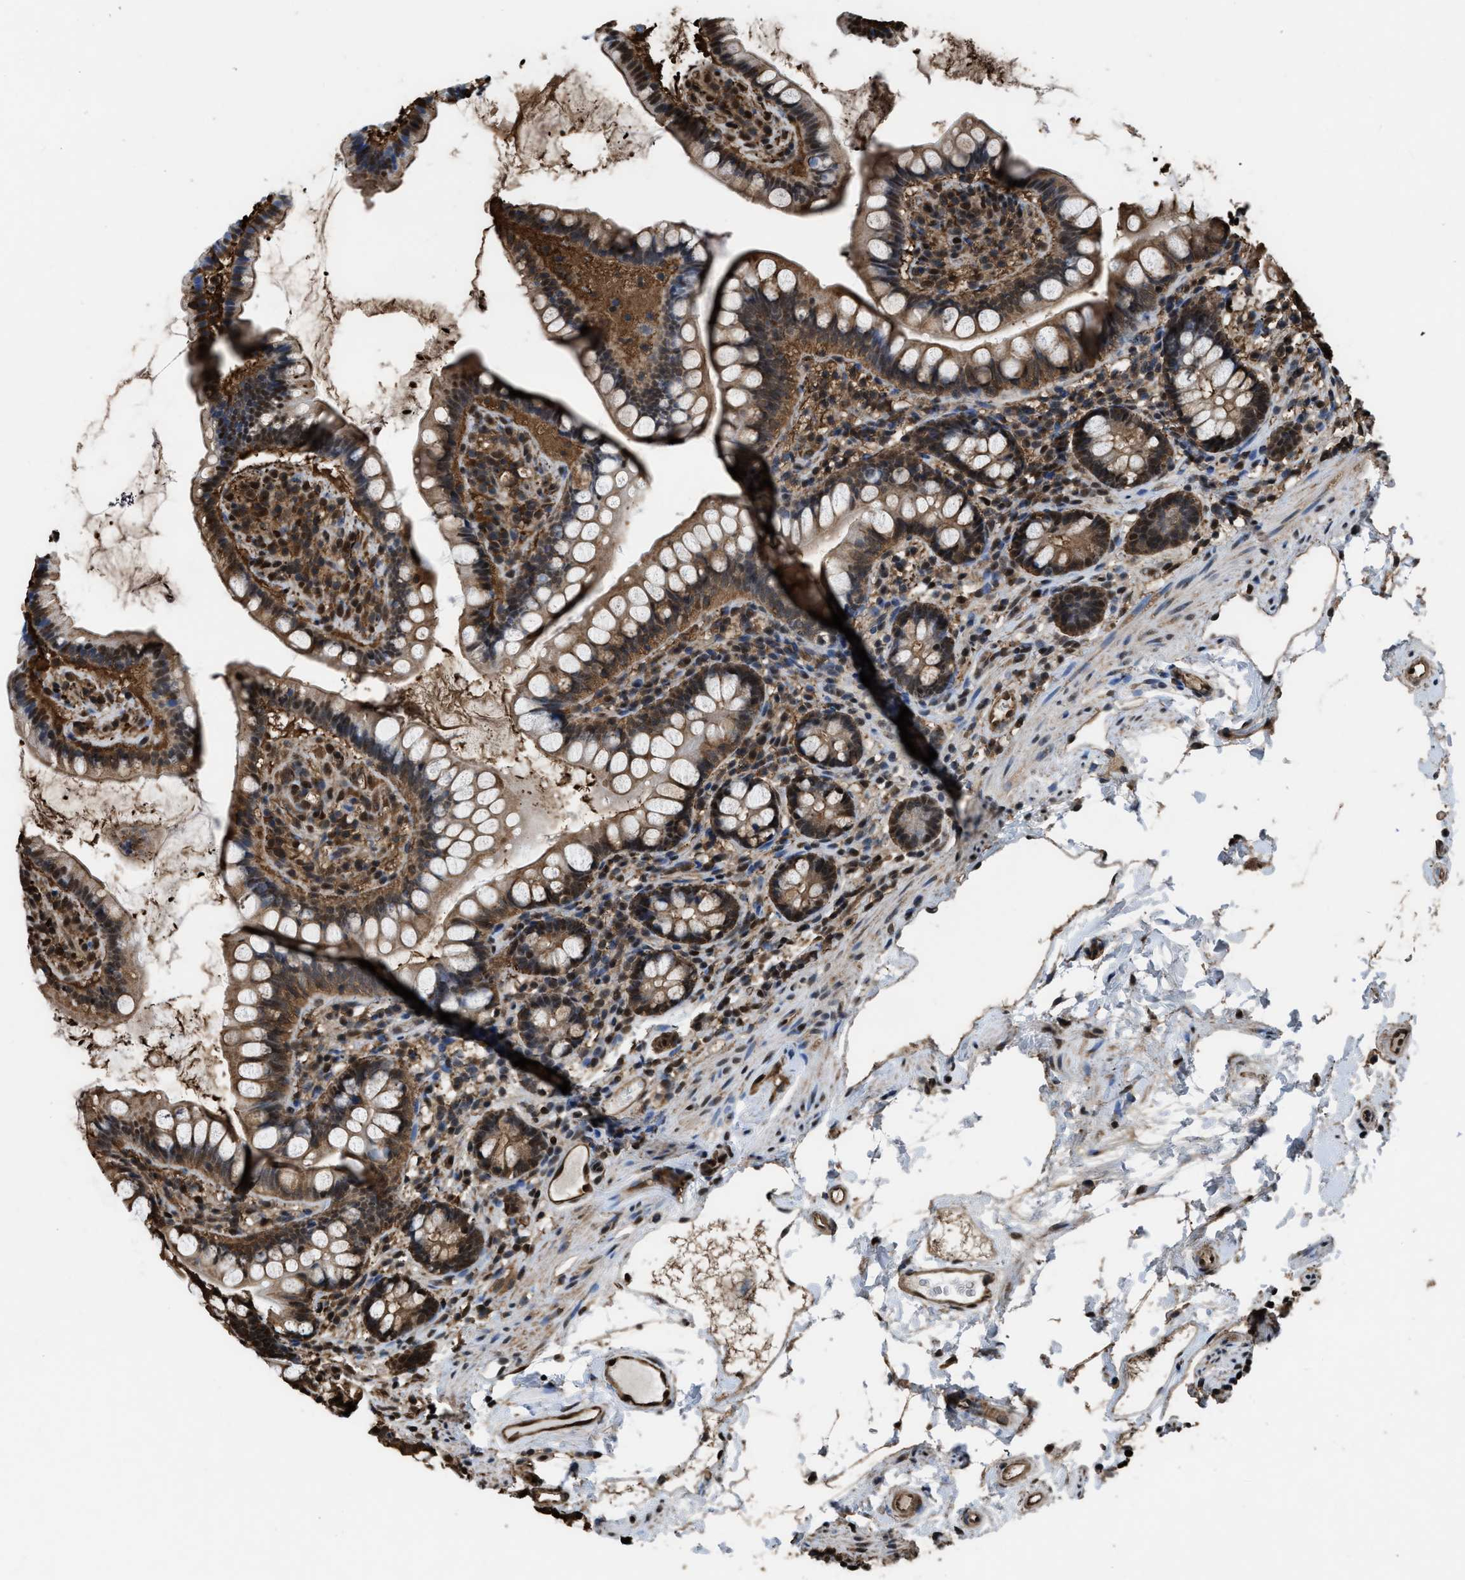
{"staining": {"intensity": "moderate", "quantity": ">75%", "location": "cytoplasmic/membranous,nuclear"}, "tissue": "small intestine", "cell_type": "Glandular cells", "image_type": "normal", "snomed": [{"axis": "morphology", "description": "Normal tissue, NOS"}, {"axis": "topography", "description": "Small intestine"}], "caption": "Moderate cytoplasmic/membranous,nuclear expression for a protein is identified in approximately >75% of glandular cells of normal small intestine using immunohistochemistry.", "gene": "FNTA", "patient": {"sex": "female", "age": 84}}